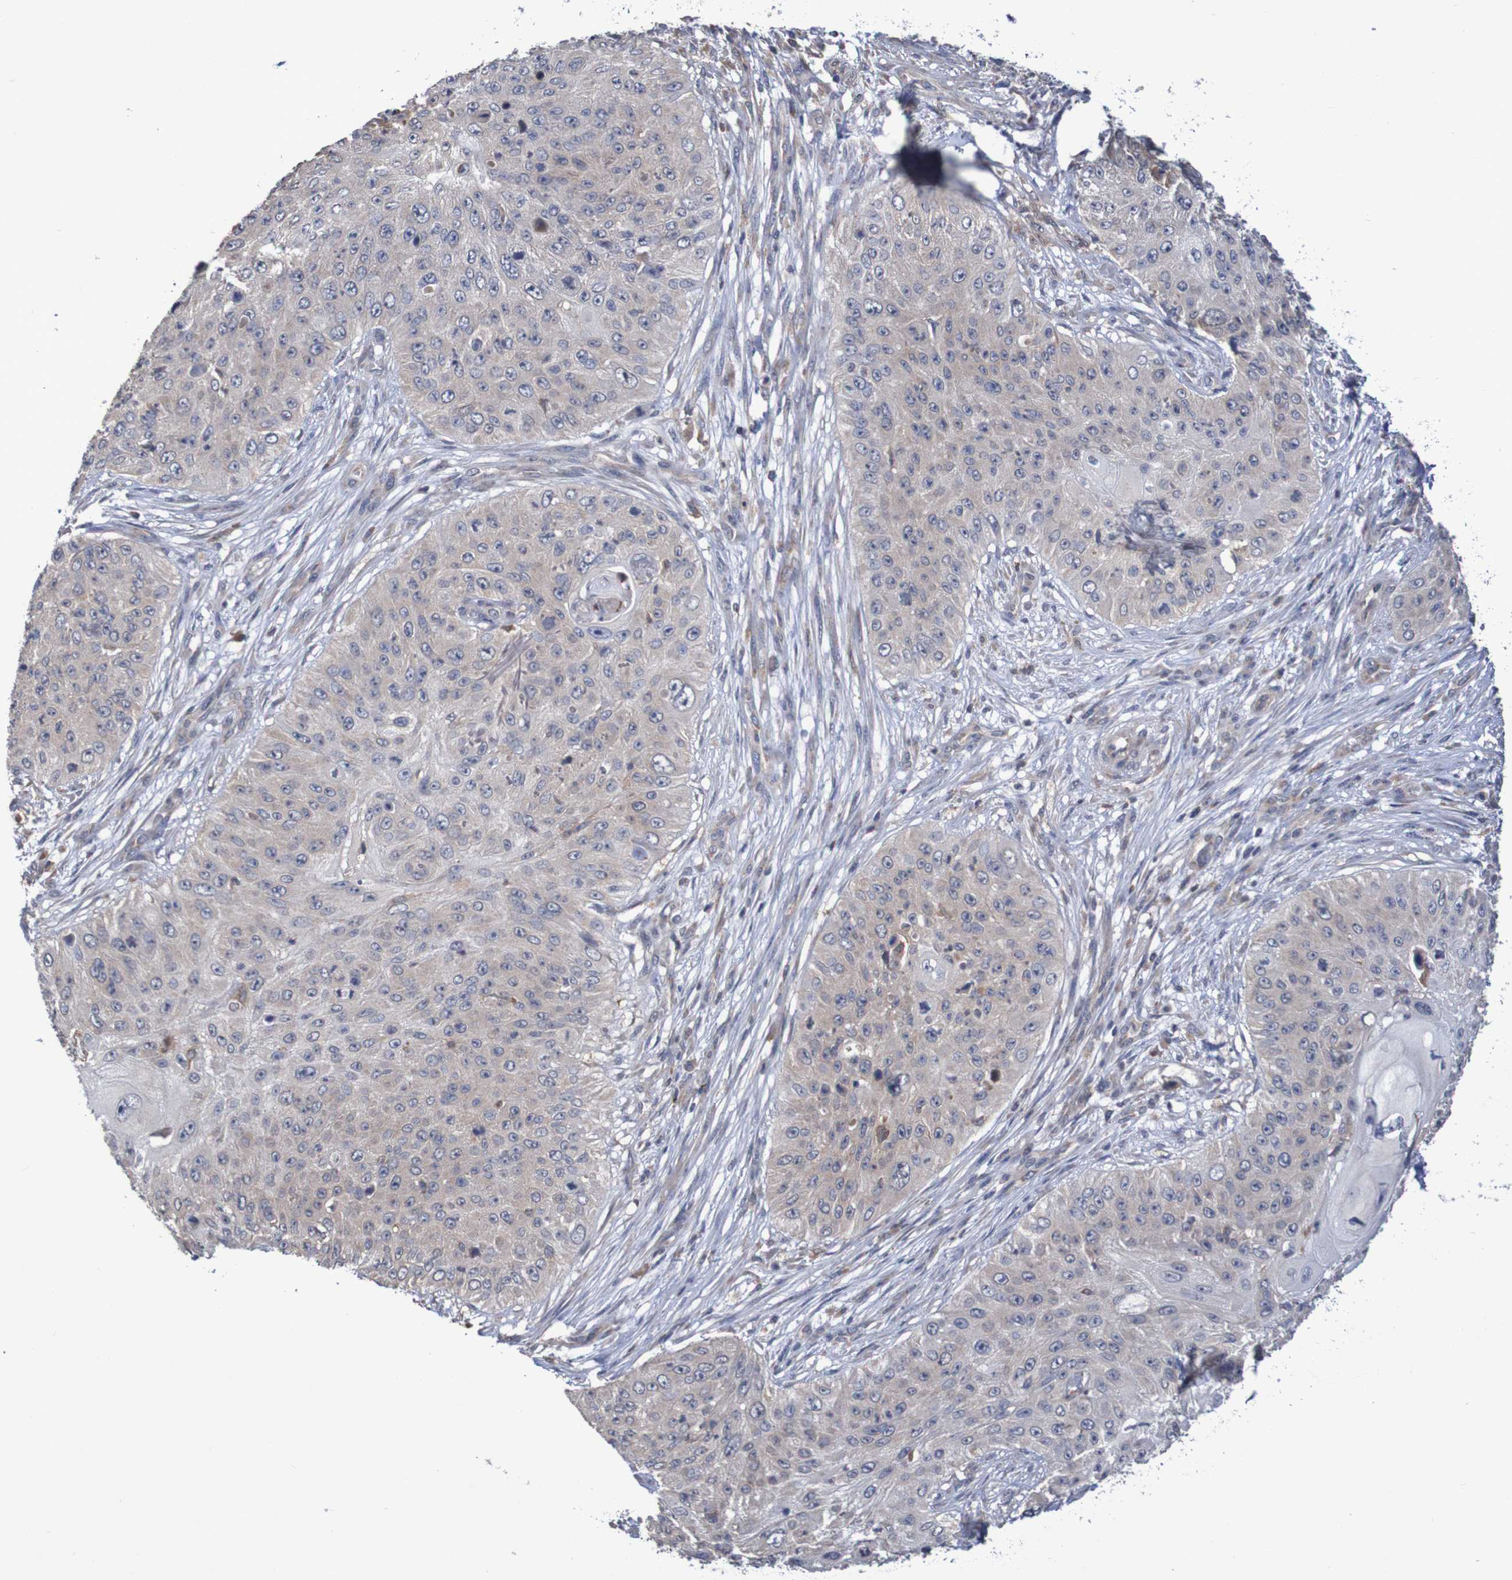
{"staining": {"intensity": "negative", "quantity": "none", "location": "none"}, "tissue": "skin cancer", "cell_type": "Tumor cells", "image_type": "cancer", "snomed": [{"axis": "morphology", "description": "Squamous cell carcinoma, NOS"}, {"axis": "topography", "description": "Skin"}], "caption": "Histopathology image shows no significant protein staining in tumor cells of squamous cell carcinoma (skin).", "gene": "C3orf18", "patient": {"sex": "female", "age": 80}}